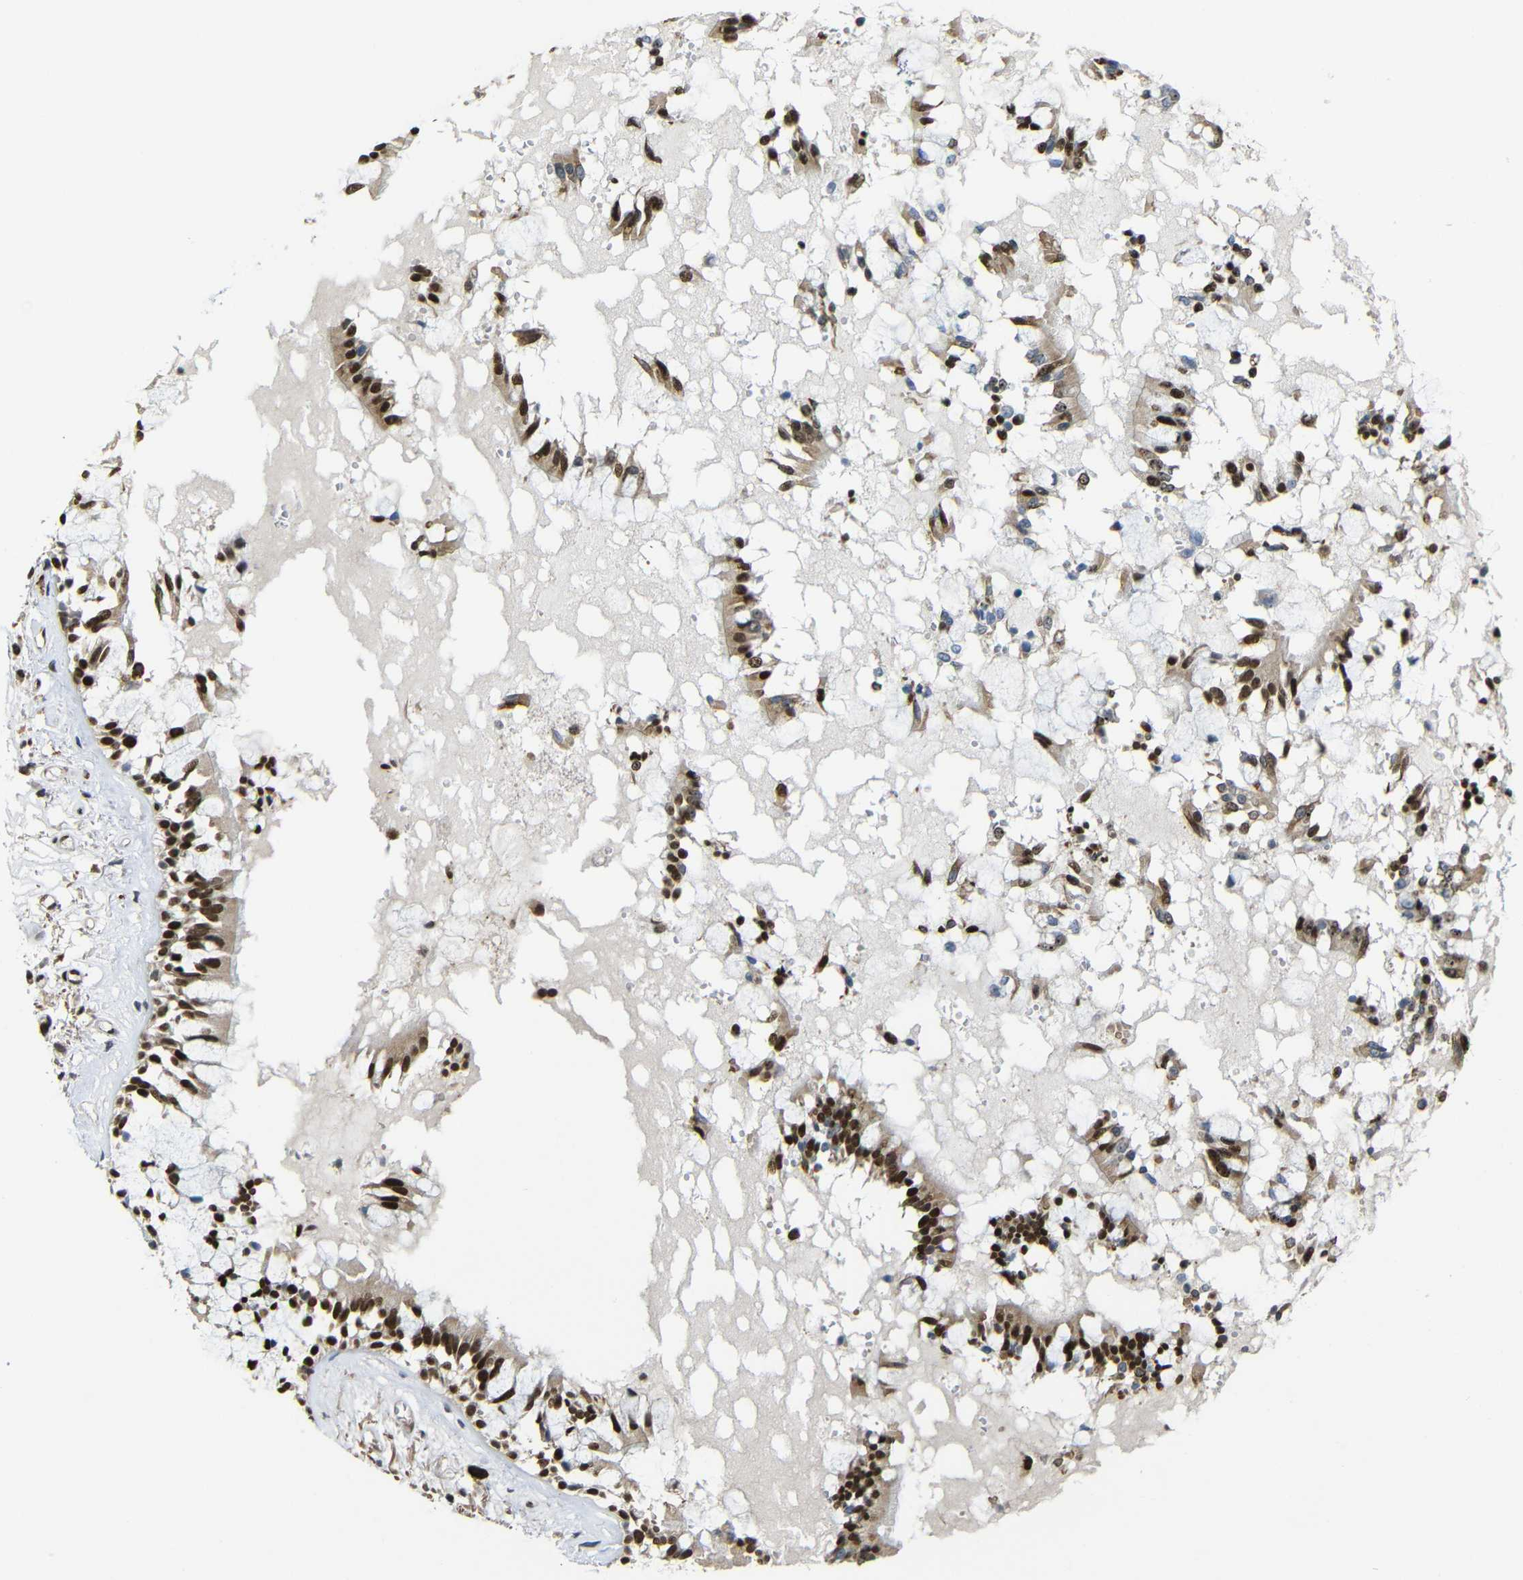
{"staining": {"intensity": "strong", "quantity": ">75%", "location": "cytoplasmic/membranous,nuclear"}, "tissue": "bronchus", "cell_type": "Respiratory epithelial cells", "image_type": "normal", "snomed": [{"axis": "morphology", "description": "Normal tissue, NOS"}, {"axis": "morphology", "description": "Inflammation, NOS"}, {"axis": "topography", "description": "Cartilage tissue"}, {"axis": "topography", "description": "Lung"}], "caption": "DAB immunohistochemical staining of unremarkable bronchus exhibits strong cytoplasmic/membranous,nuclear protein positivity in about >75% of respiratory epithelial cells. Using DAB (brown) and hematoxylin (blue) stains, captured at high magnification using brightfield microscopy.", "gene": "TCF7L2", "patient": {"sex": "male", "age": 71}}